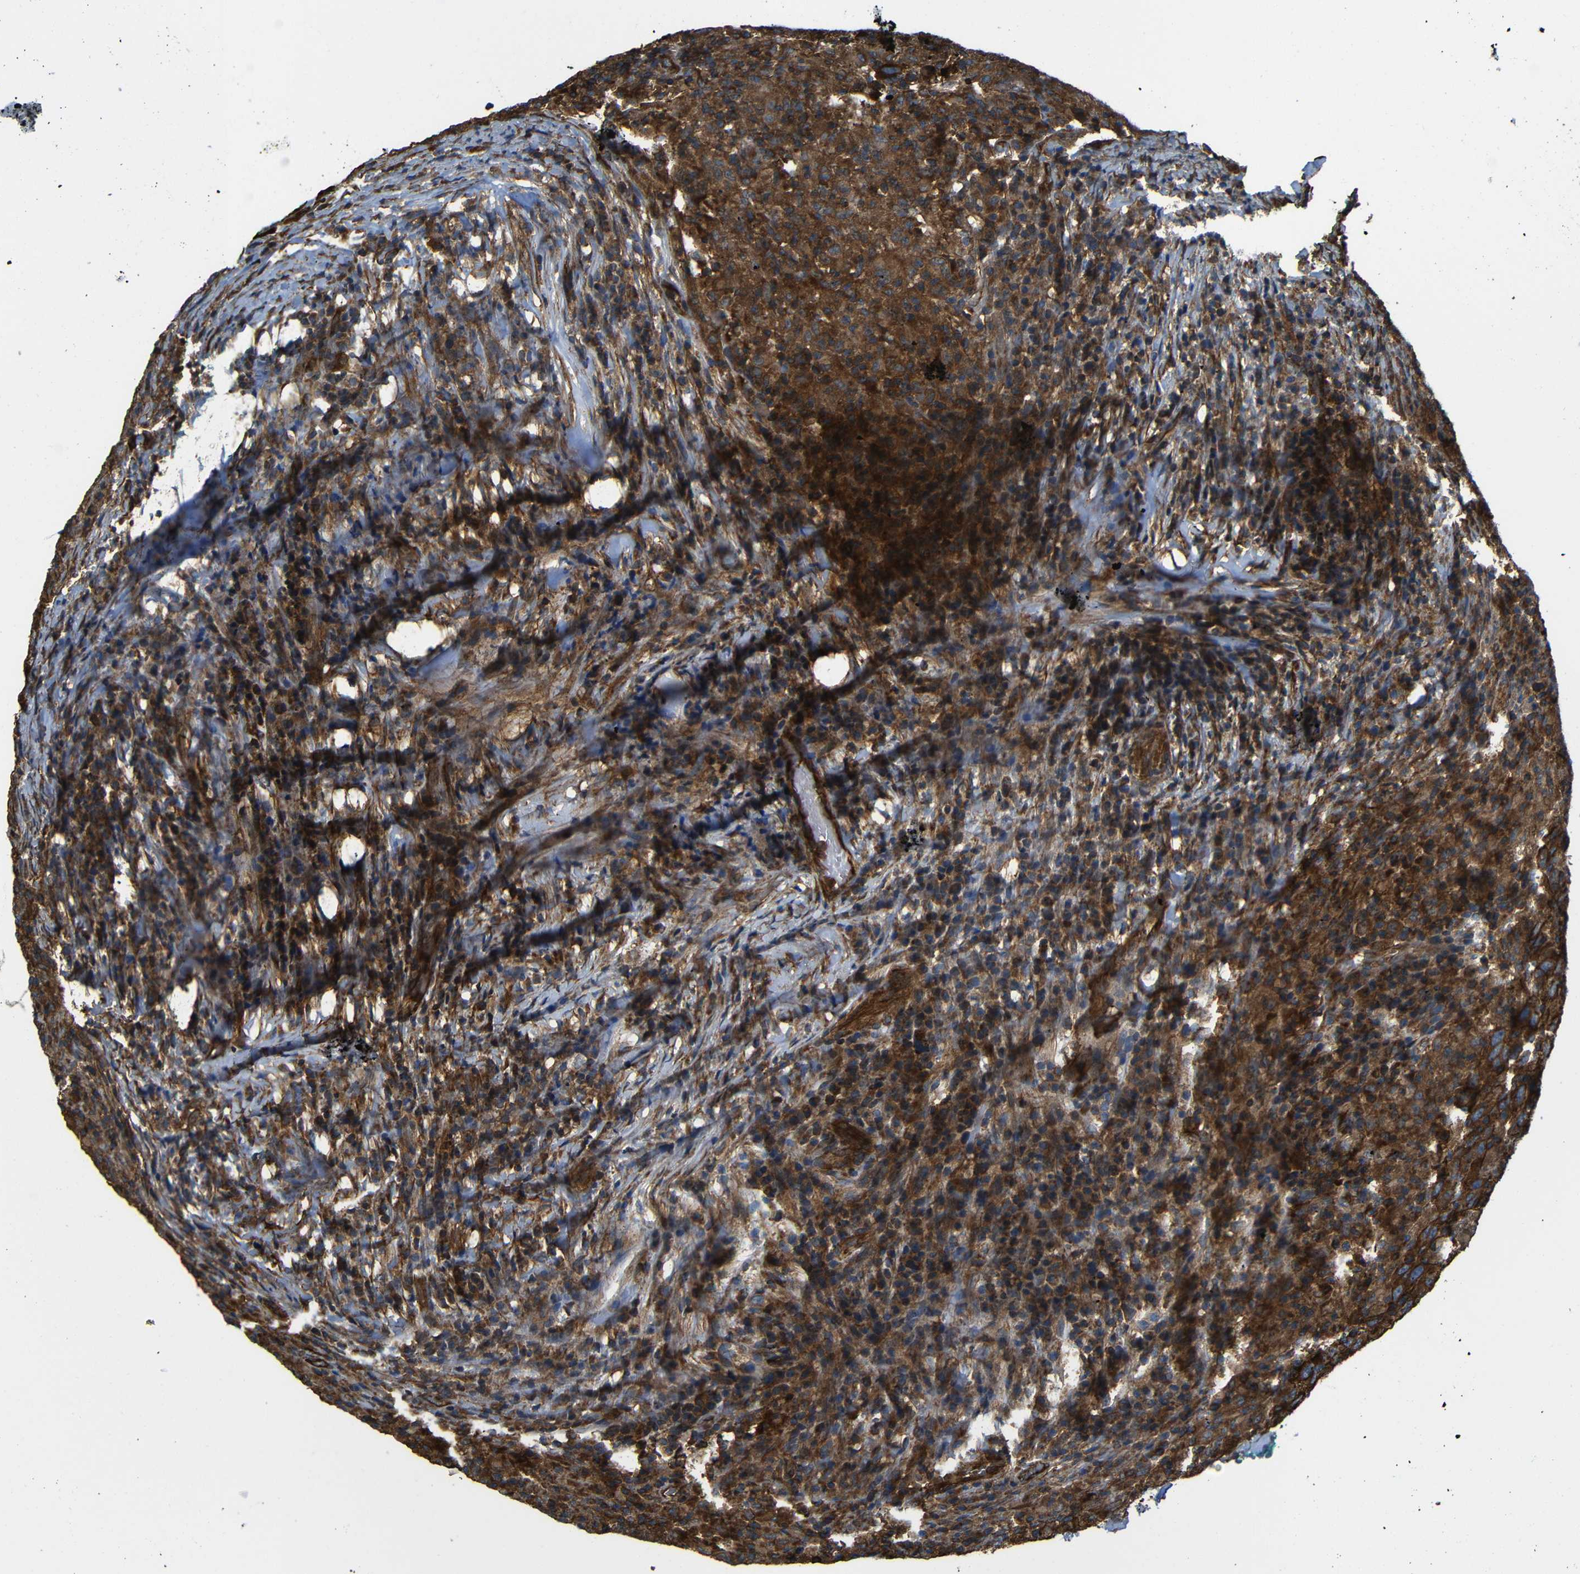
{"staining": {"intensity": "strong", "quantity": ">75%", "location": "cytoplasmic/membranous"}, "tissue": "head and neck cancer", "cell_type": "Tumor cells", "image_type": "cancer", "snomed": [{"axis": "morphology", "description": "Adenocarcinoma, NOS"}, {"axis": "topography", "description": "Salivary gland"}, {"axis": "topography", "description": "Head-Neck"}], "caption": "Strong cytoplasmic/membranous staining is seen in about >75% of tumor cells in head and neck cancer (adenocarcinoma).", "gene": "PTCH1", "patient": {"sex": "female", "age": 65}}